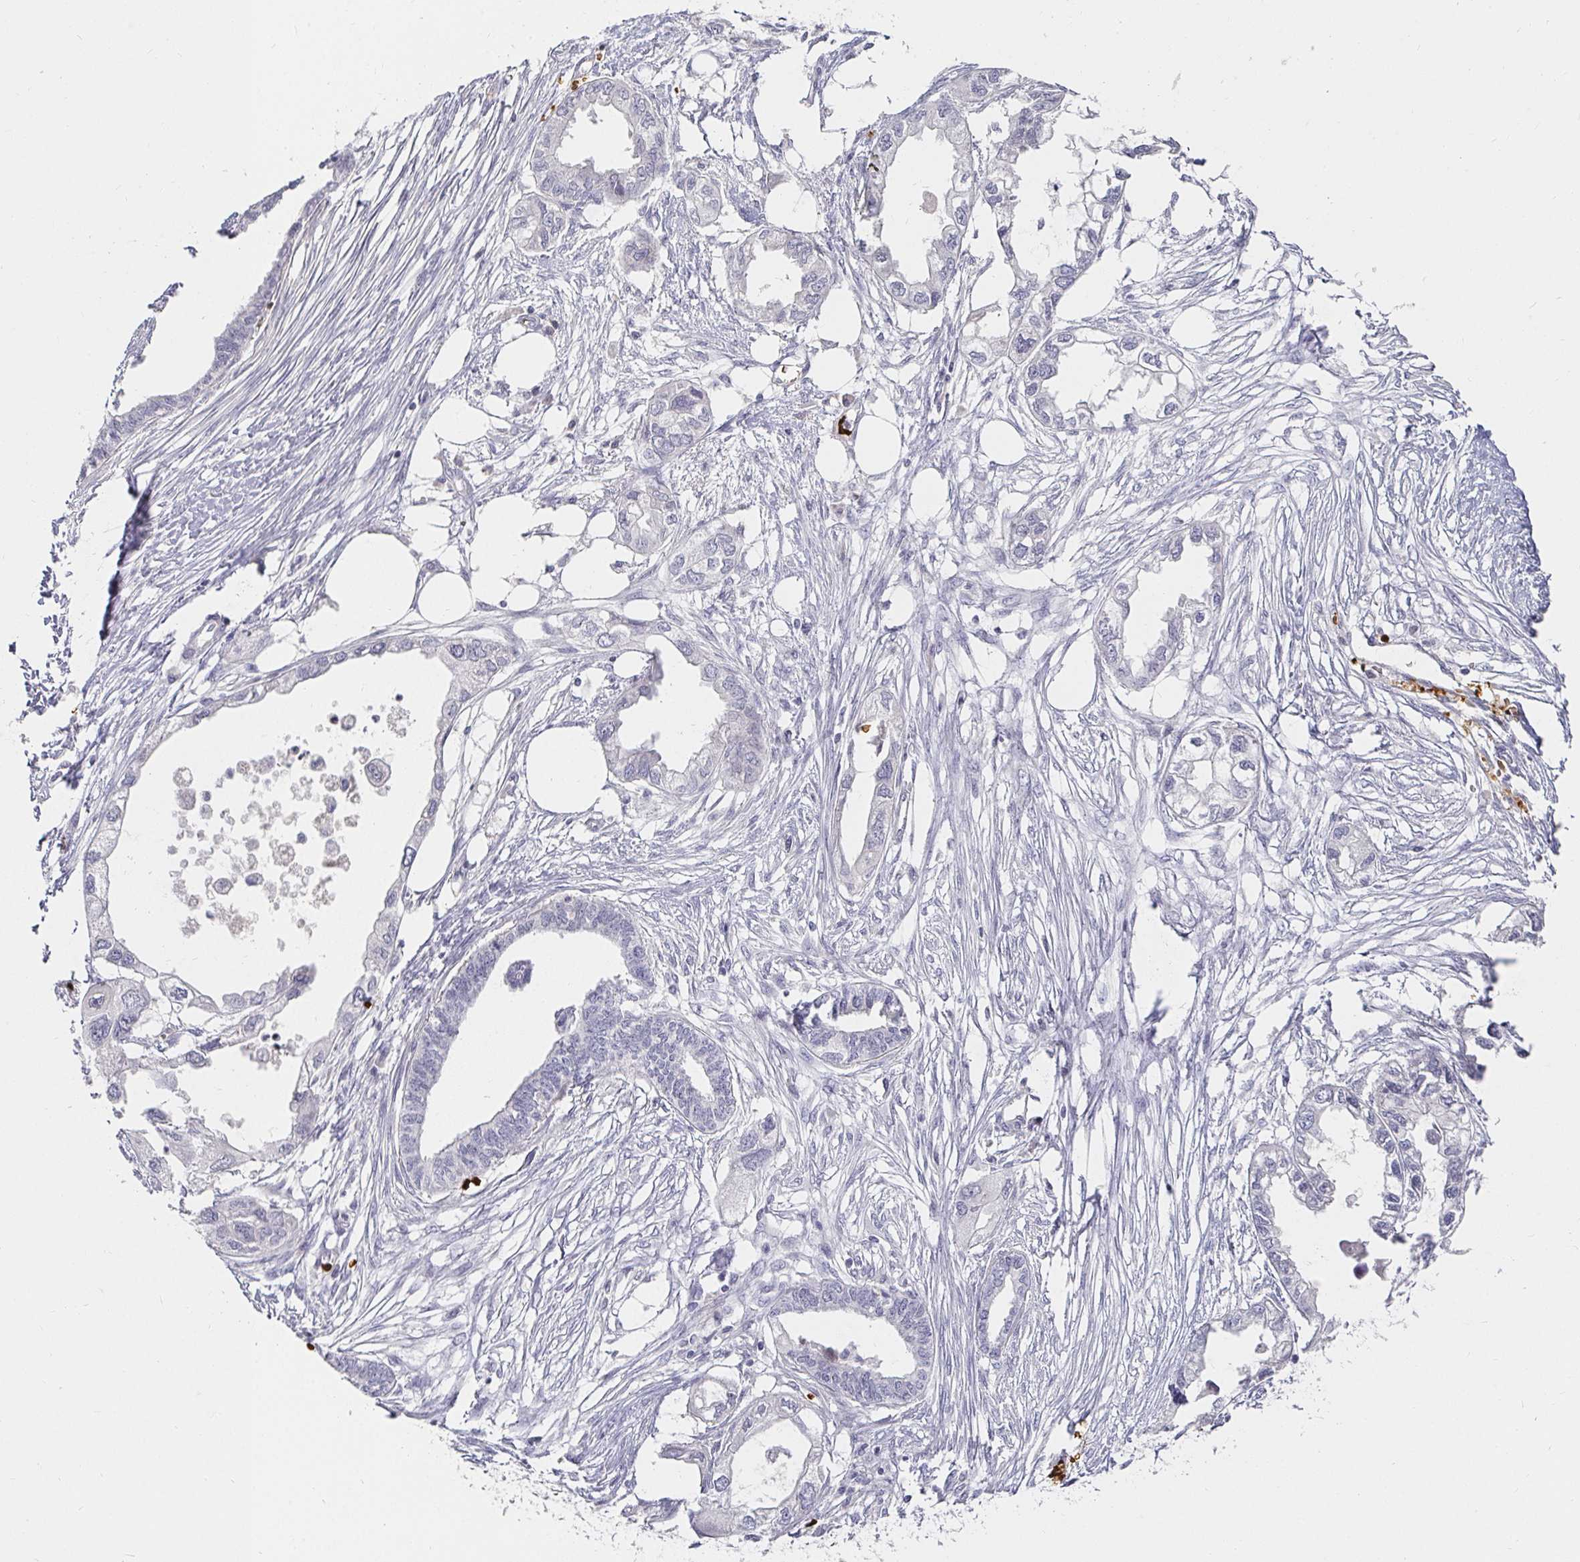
{"staining": {"intensity": "negative", "quantity": "none", "location": "none"}, "tissue": "endometrial cancer", "cell_type": "Tumor cells", "image_type": "cancer", "snomed": [{"axis": "morphology", "description": "Adenocarcinoma, NOS"}, {"axis": "morphology", "description": "Adenocarcinoma, metastatic, NOS"}, {"axis": "topography", "description": "Adipose tissue"}, {"axis": "topography", "description": "Endometrium"}], "caption": "The micrograph demonstrates no staining of tumor cells in endometrial cancer.", "gene": "FGF21", "patient": {"sex": "female", "age": 67}}